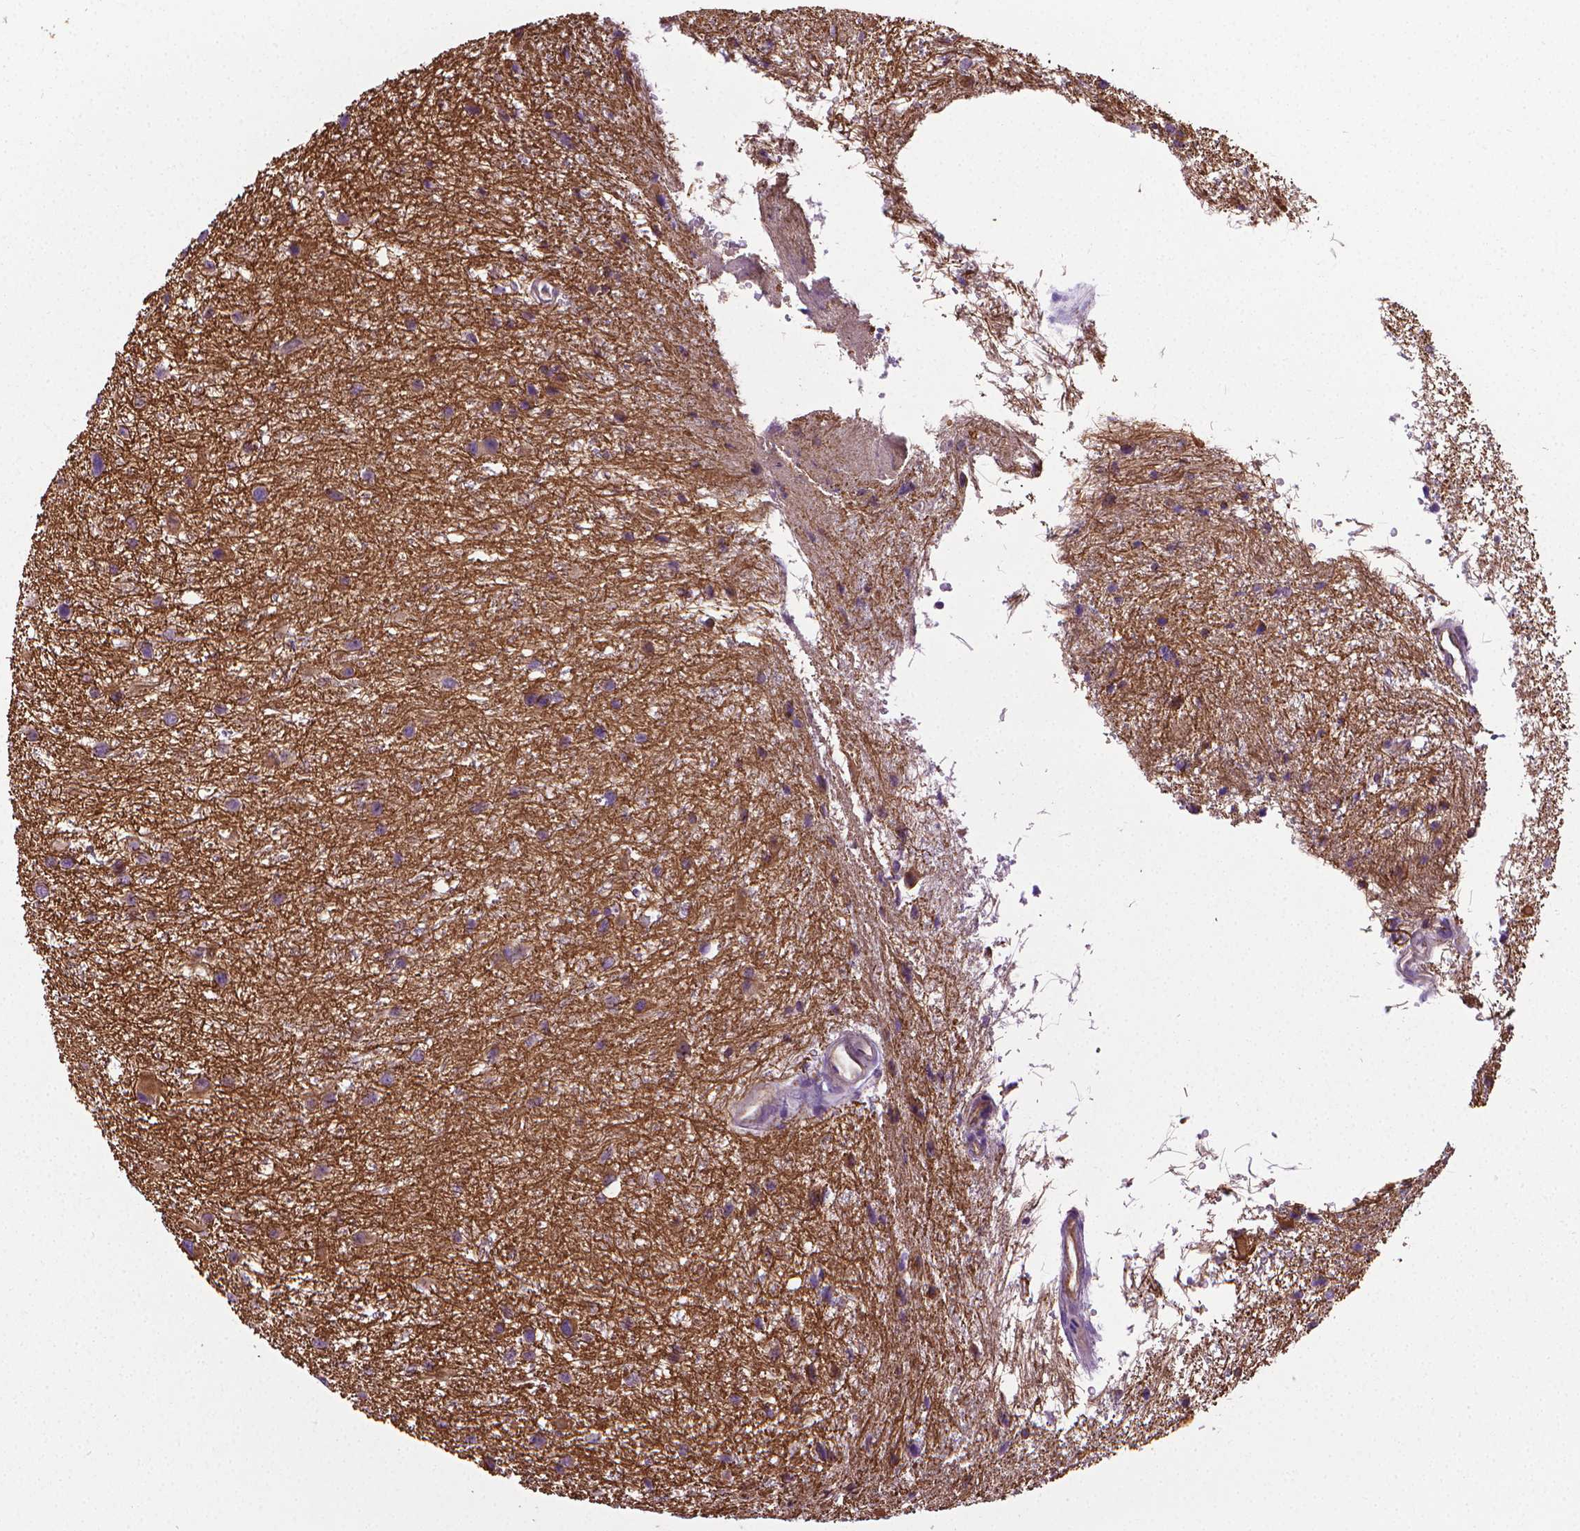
{"staining": {"intensity": "negative", "quantity": "none", "location": "none"}, "tissue": "glioma", "cell_type": "Tumor cells", "image_type": "cancer", "snomed": [{"axis": "morphology", "description": "Glioma, malignant, Low grade"}, {"axis": "topography", "description": "Brain"}], "caption": "The IHC histopathology image has no significant positivity in tumor cells of malignant glioma (low-grade) tissue.", "gene": "SLC51B", "patient": {"sex": "female", "age": 32}}